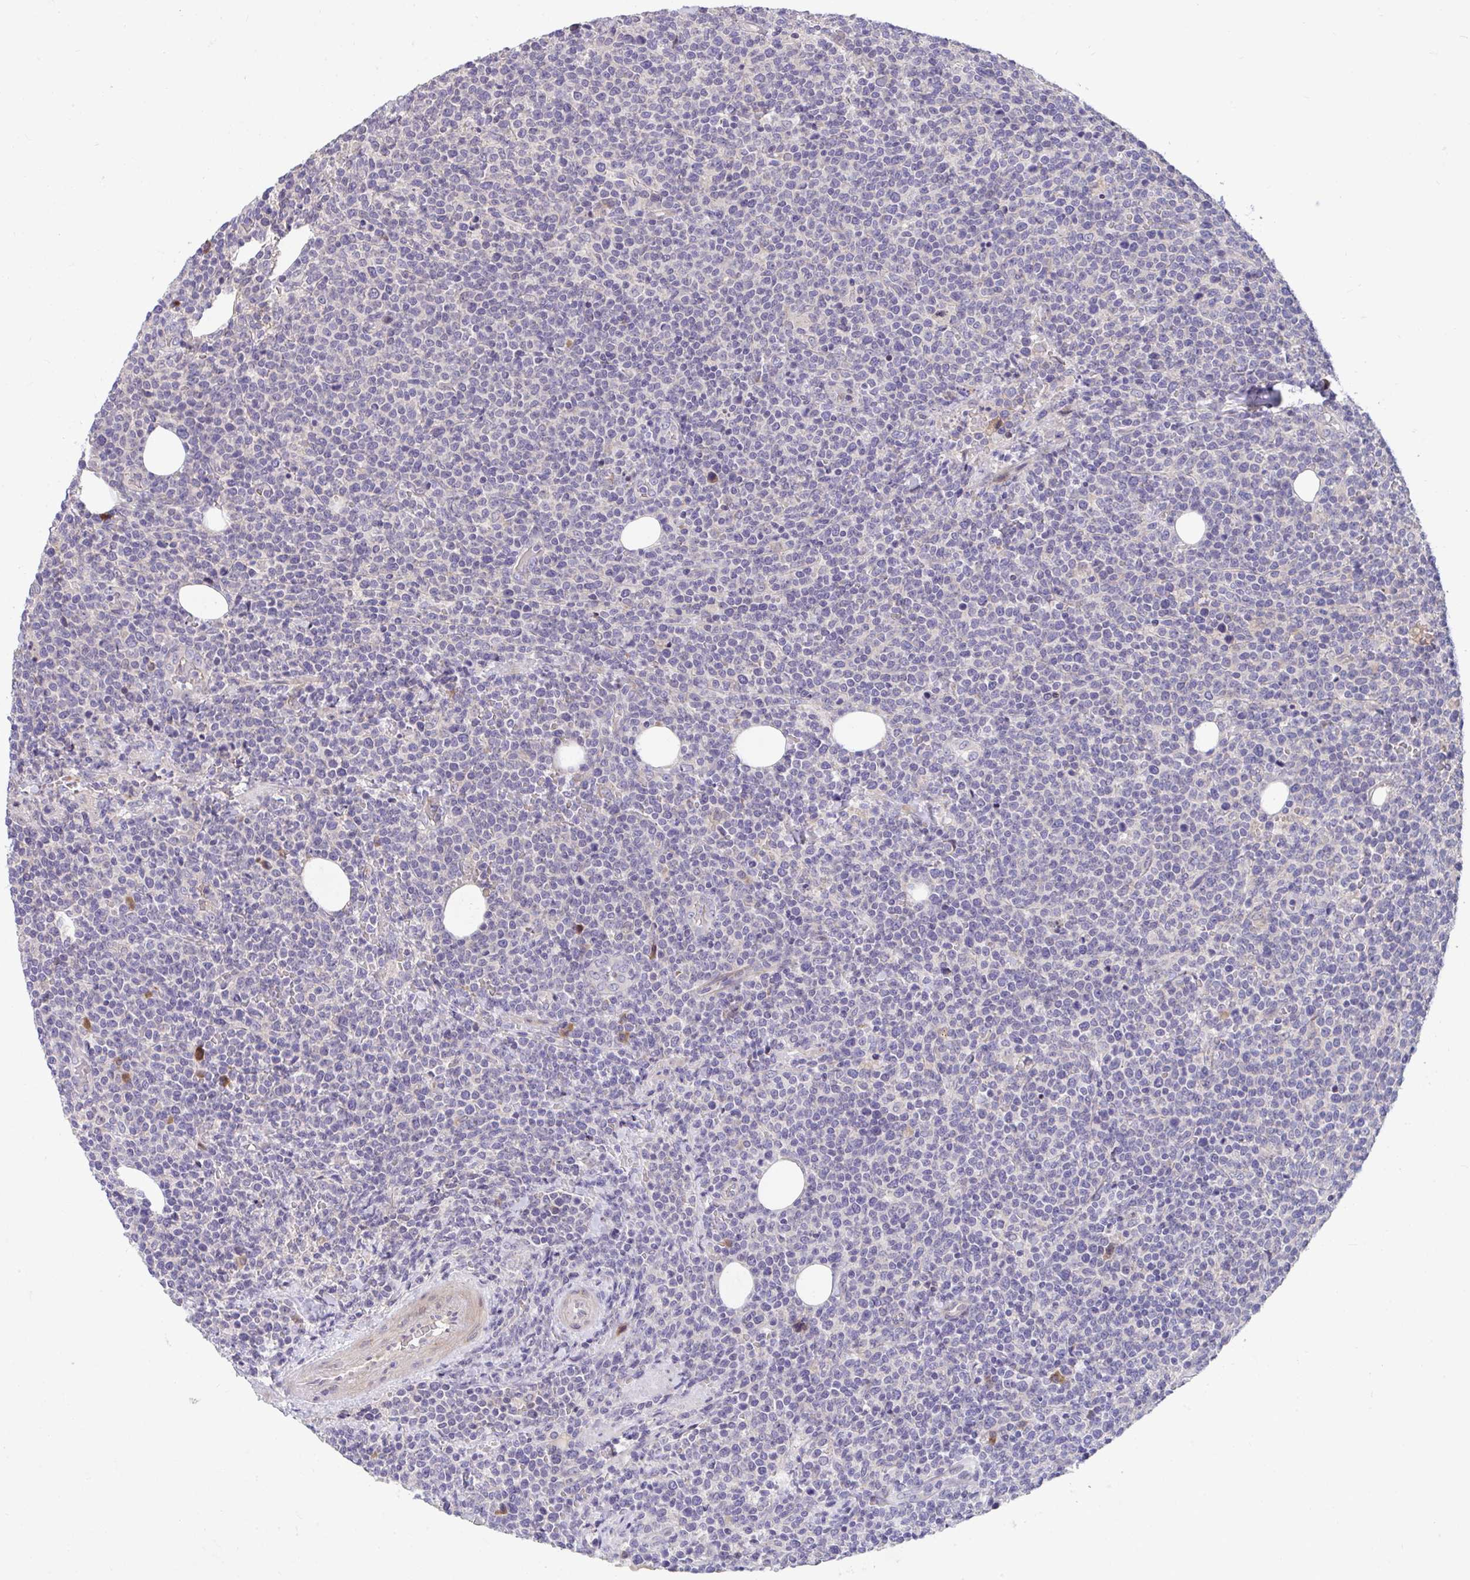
{"staining": {"intensity": "negative", "quantity": "none", "location": "none"}, "tissue": "lymphoma", "cell_type": "Tumor cells", "image_type": "cancer", "snomed": [{"axis": "morphology", "description": "Malignant lymphoma, non-Hodgkin's type, High grade"}, {"axis": "topography", "description": "Lymph node"}], "caption": "DAB immunohistochemical staining of lymphoma reveals no significant staining in tumor cells. (DAB (3,3'-diaminobenzidine) immunohistochemistry with hematoxylin counter stain).", "gene": "SUSD4", "patient": {"sex": "male", "age": 61}}